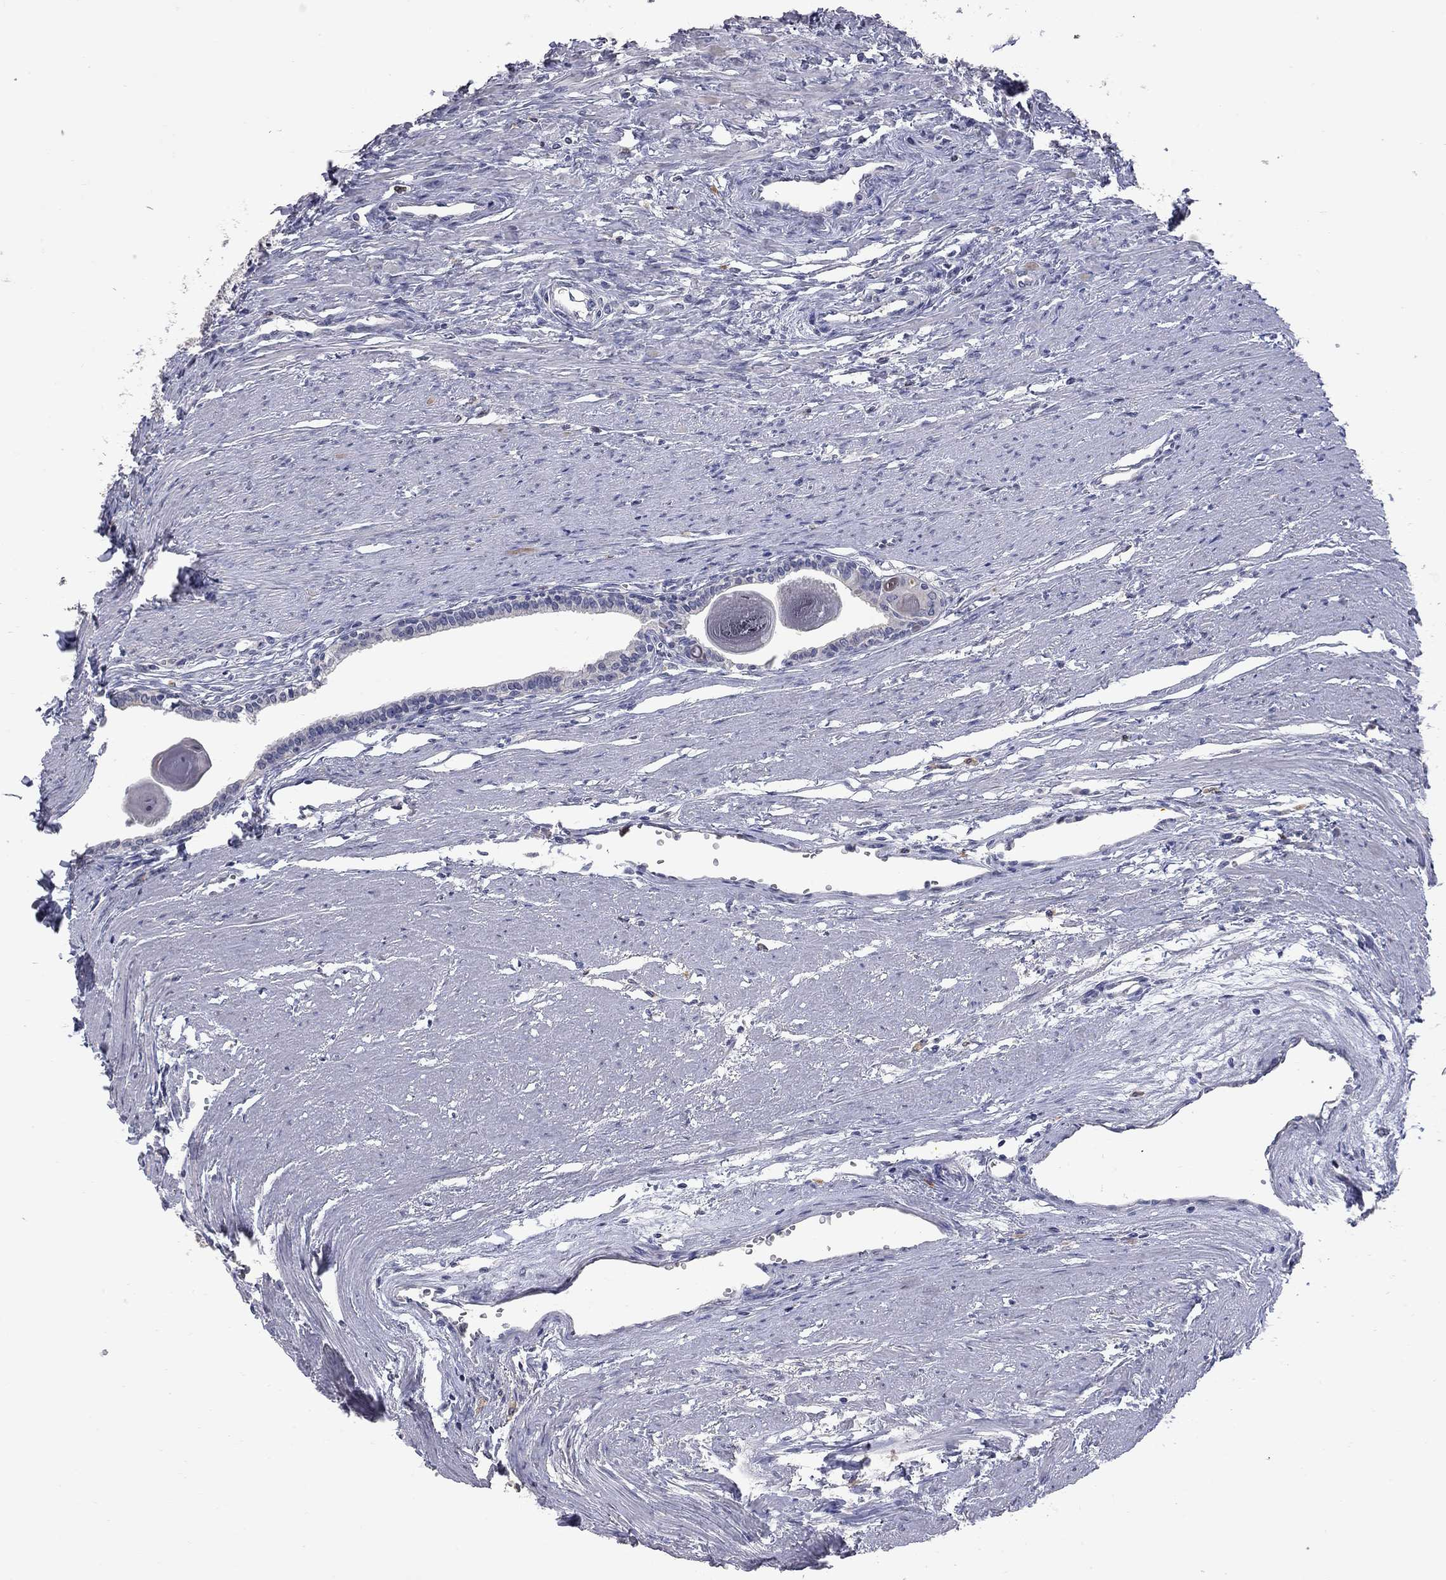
{"staining": {"intensity": "negative", "quantity": "none", "location": "none"}, "tissue": "prostate", "cell_type": "Glandular cells", "image_type": "normal", "snomed": [{"axis": "morphology", "description": "Normal tissue, NOS"}, {"axis": "topography", "description": "Prostate"}], "caption": "Protein analysis of unremarkable prostate exhibits no significant expression in glandular cells.", "gene": "NOS2", "patient": {"sex": "male", "age": 60}}